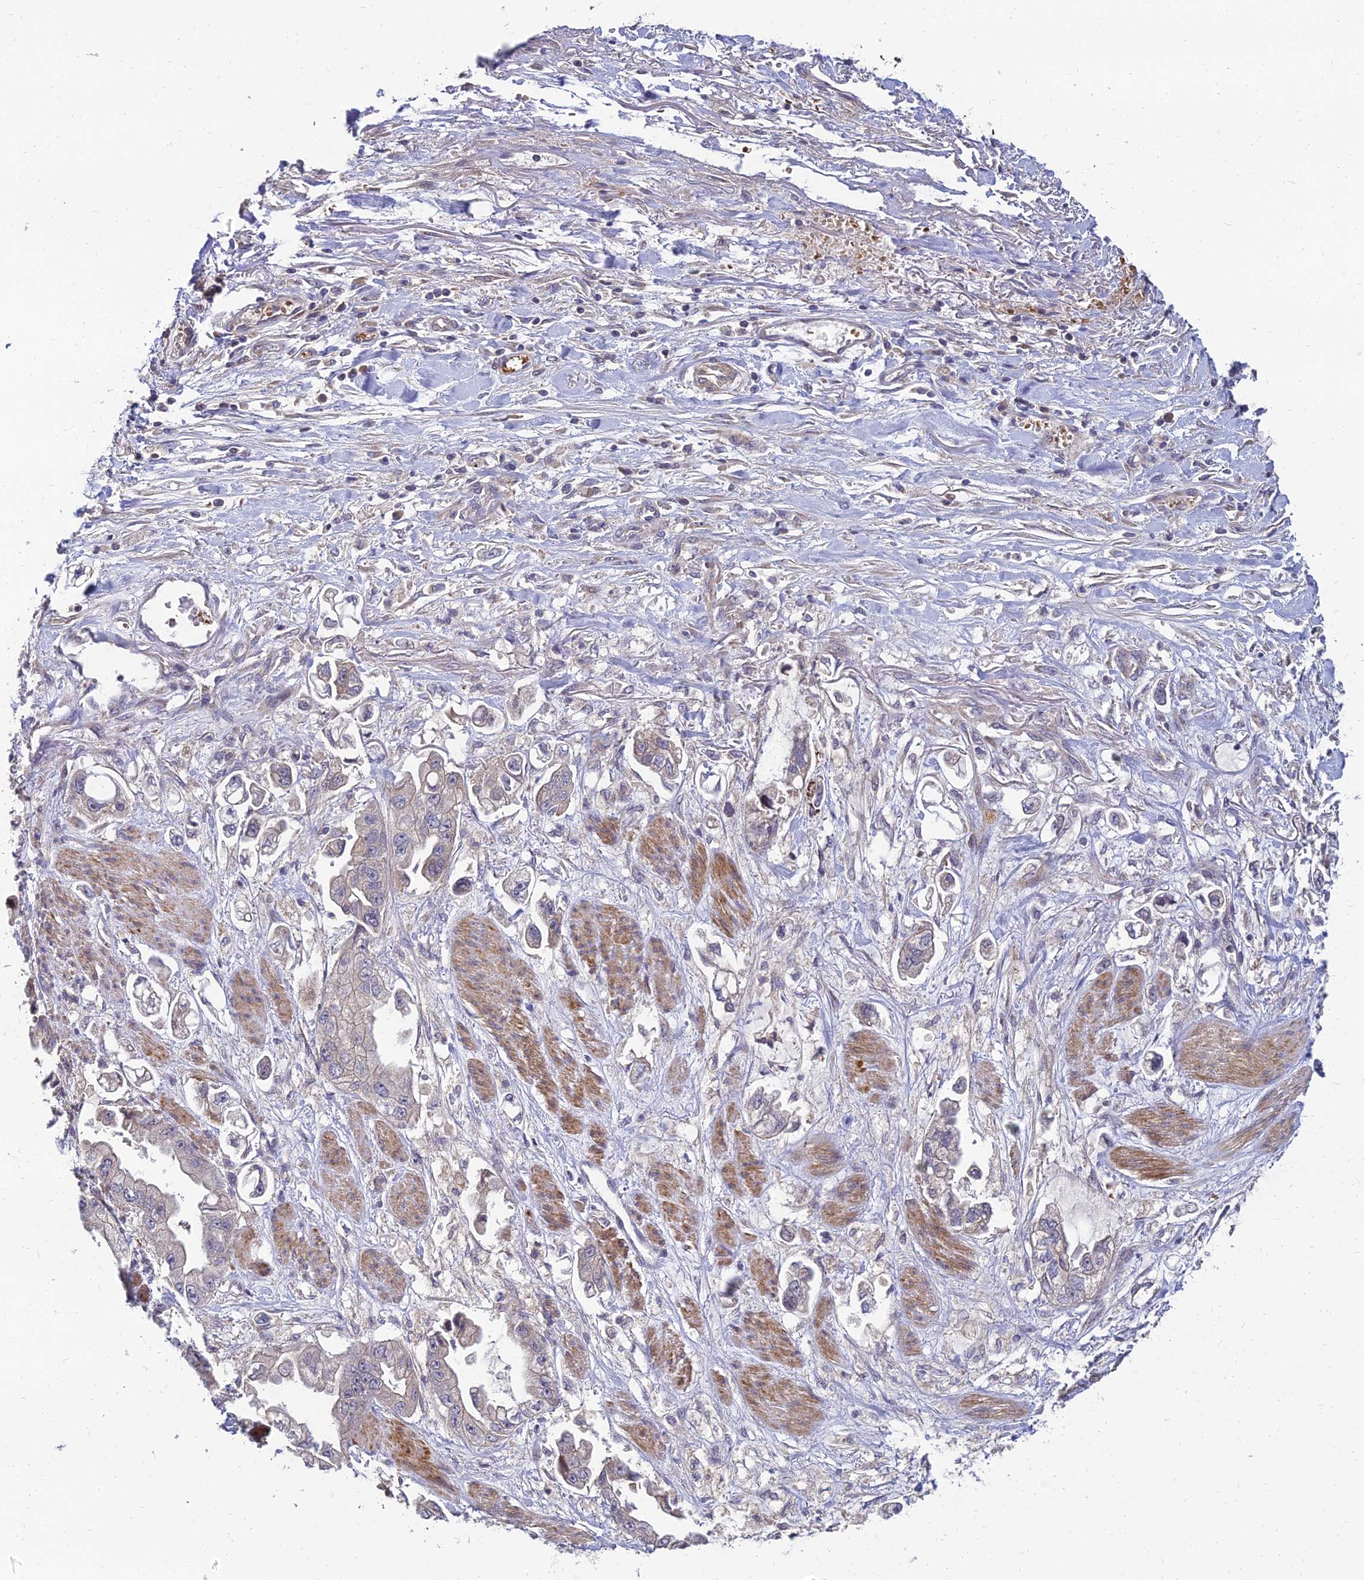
{"staining": {"intensity": "moderate", "quantity": "<25%", "location": "cytoplasmic/membranous"}, "tissue": "stomach cancer", "cell_type": "Tumor cells", "image_type": "cancer", "snomed": [{"axis": "morphology", "description": "Adenocarcinoma, NOS"}, {"axis": "topography", "description": "Stomach"}], "caption": "A brown stain labels moderate cytoplasmic/membranous expression of a protein in stomach adenocarcinoma tumor cells.", "gene": "NPY", "patient": {"sex": "male", "age": 62}}